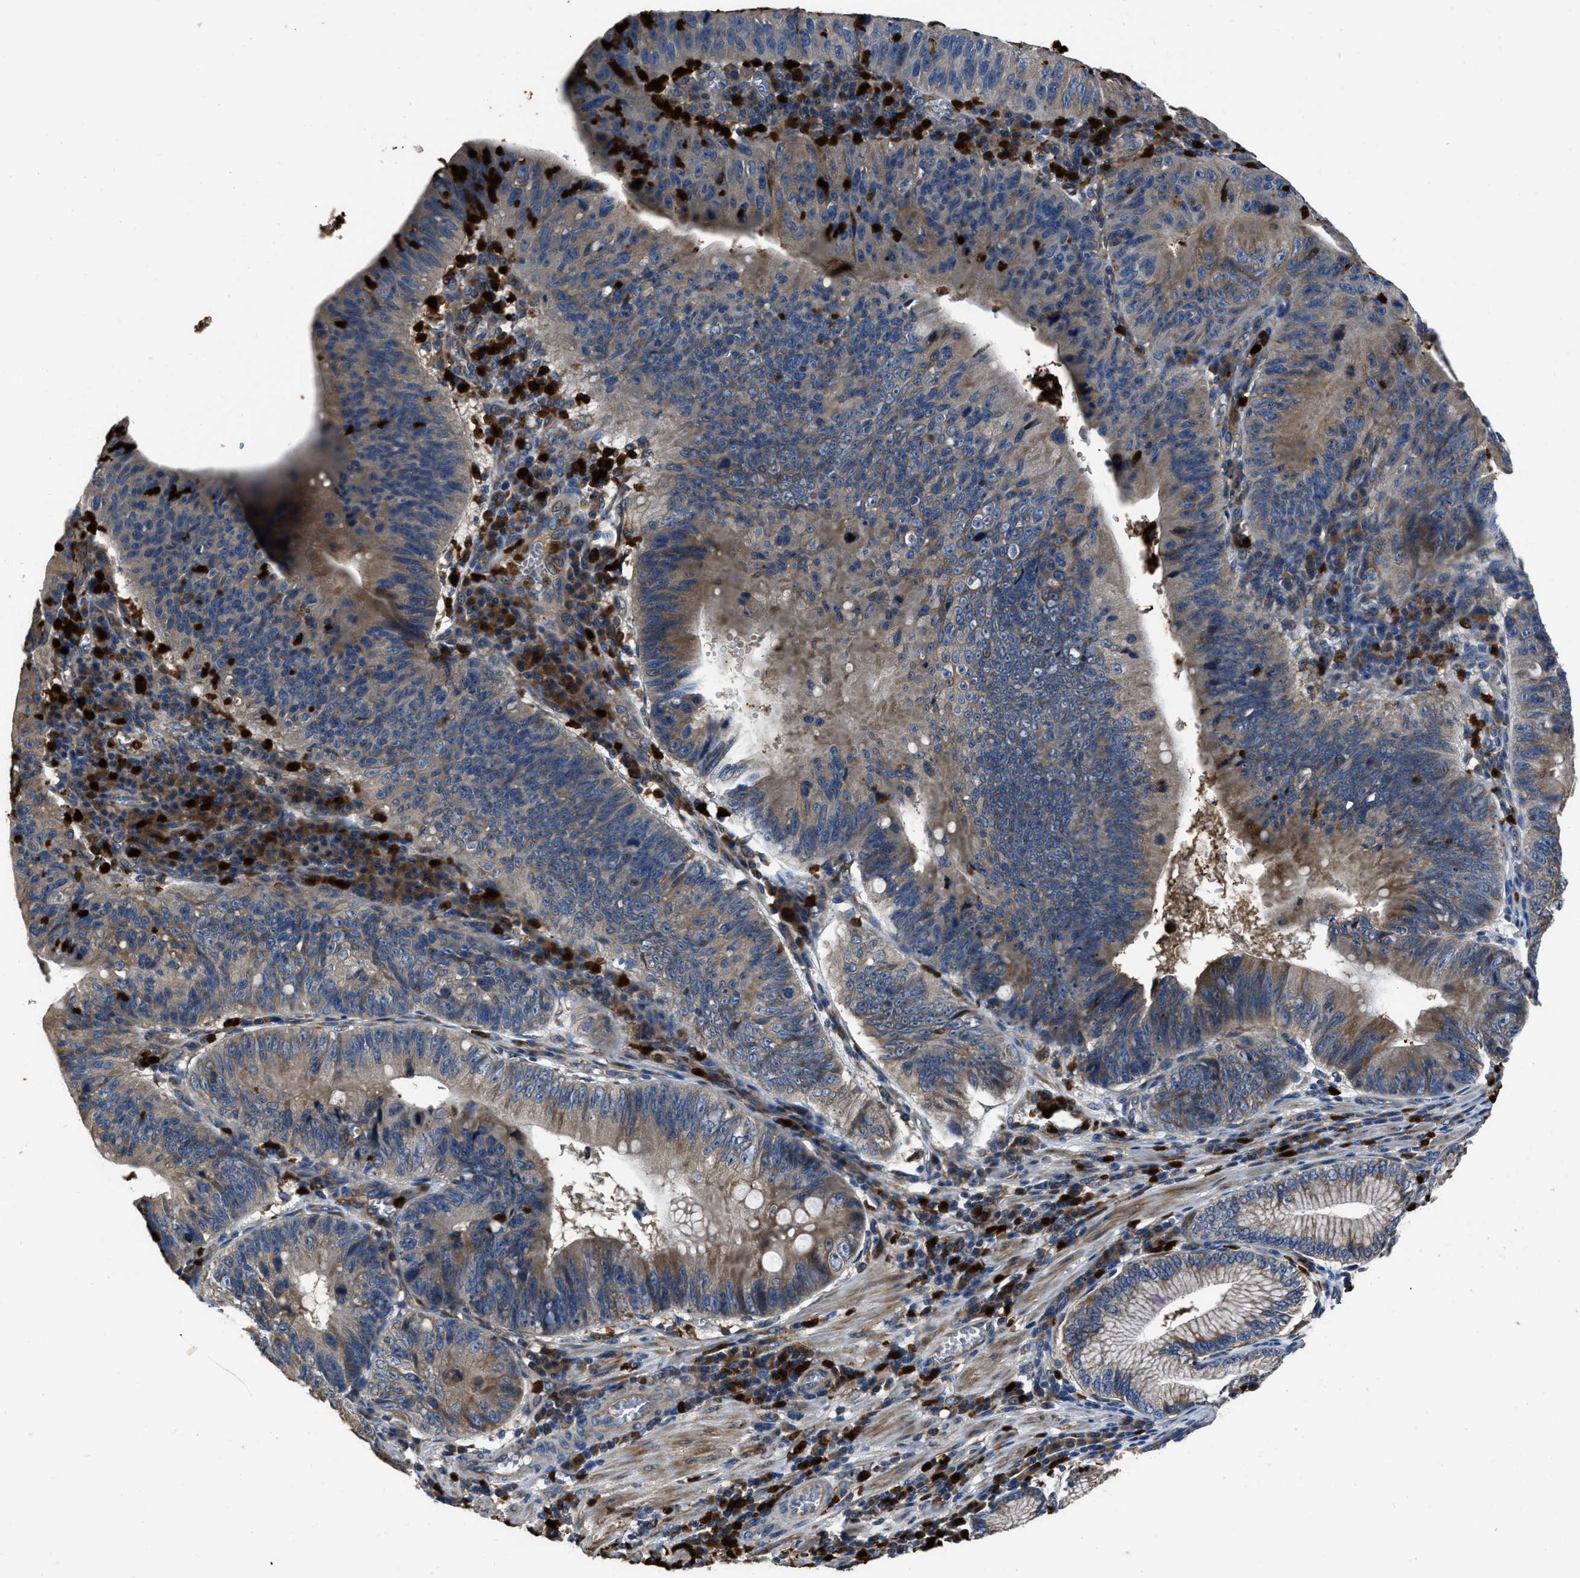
{"staining": {"intensity": "moderate", "quantity": ">75%", "location": "cytoplasmic/membranous"}, "tissue": "stomach cancer", "cell_type": "Tumor cells", "image_type": "cancer", "snomed": [{"axis": "morphology", "description": "Adenocarcinoma, NOS"}, {"axis": "topography", "description": "Stomach"}], "caption": "A histopathology image of human adenocarcinoma (stomach) stained for a protein reveals moderate cytoplasmic/membranous brown staining in tumor cells.", "gene": "ANGPT1", "patient": {"sex": "male", "age": 59}}